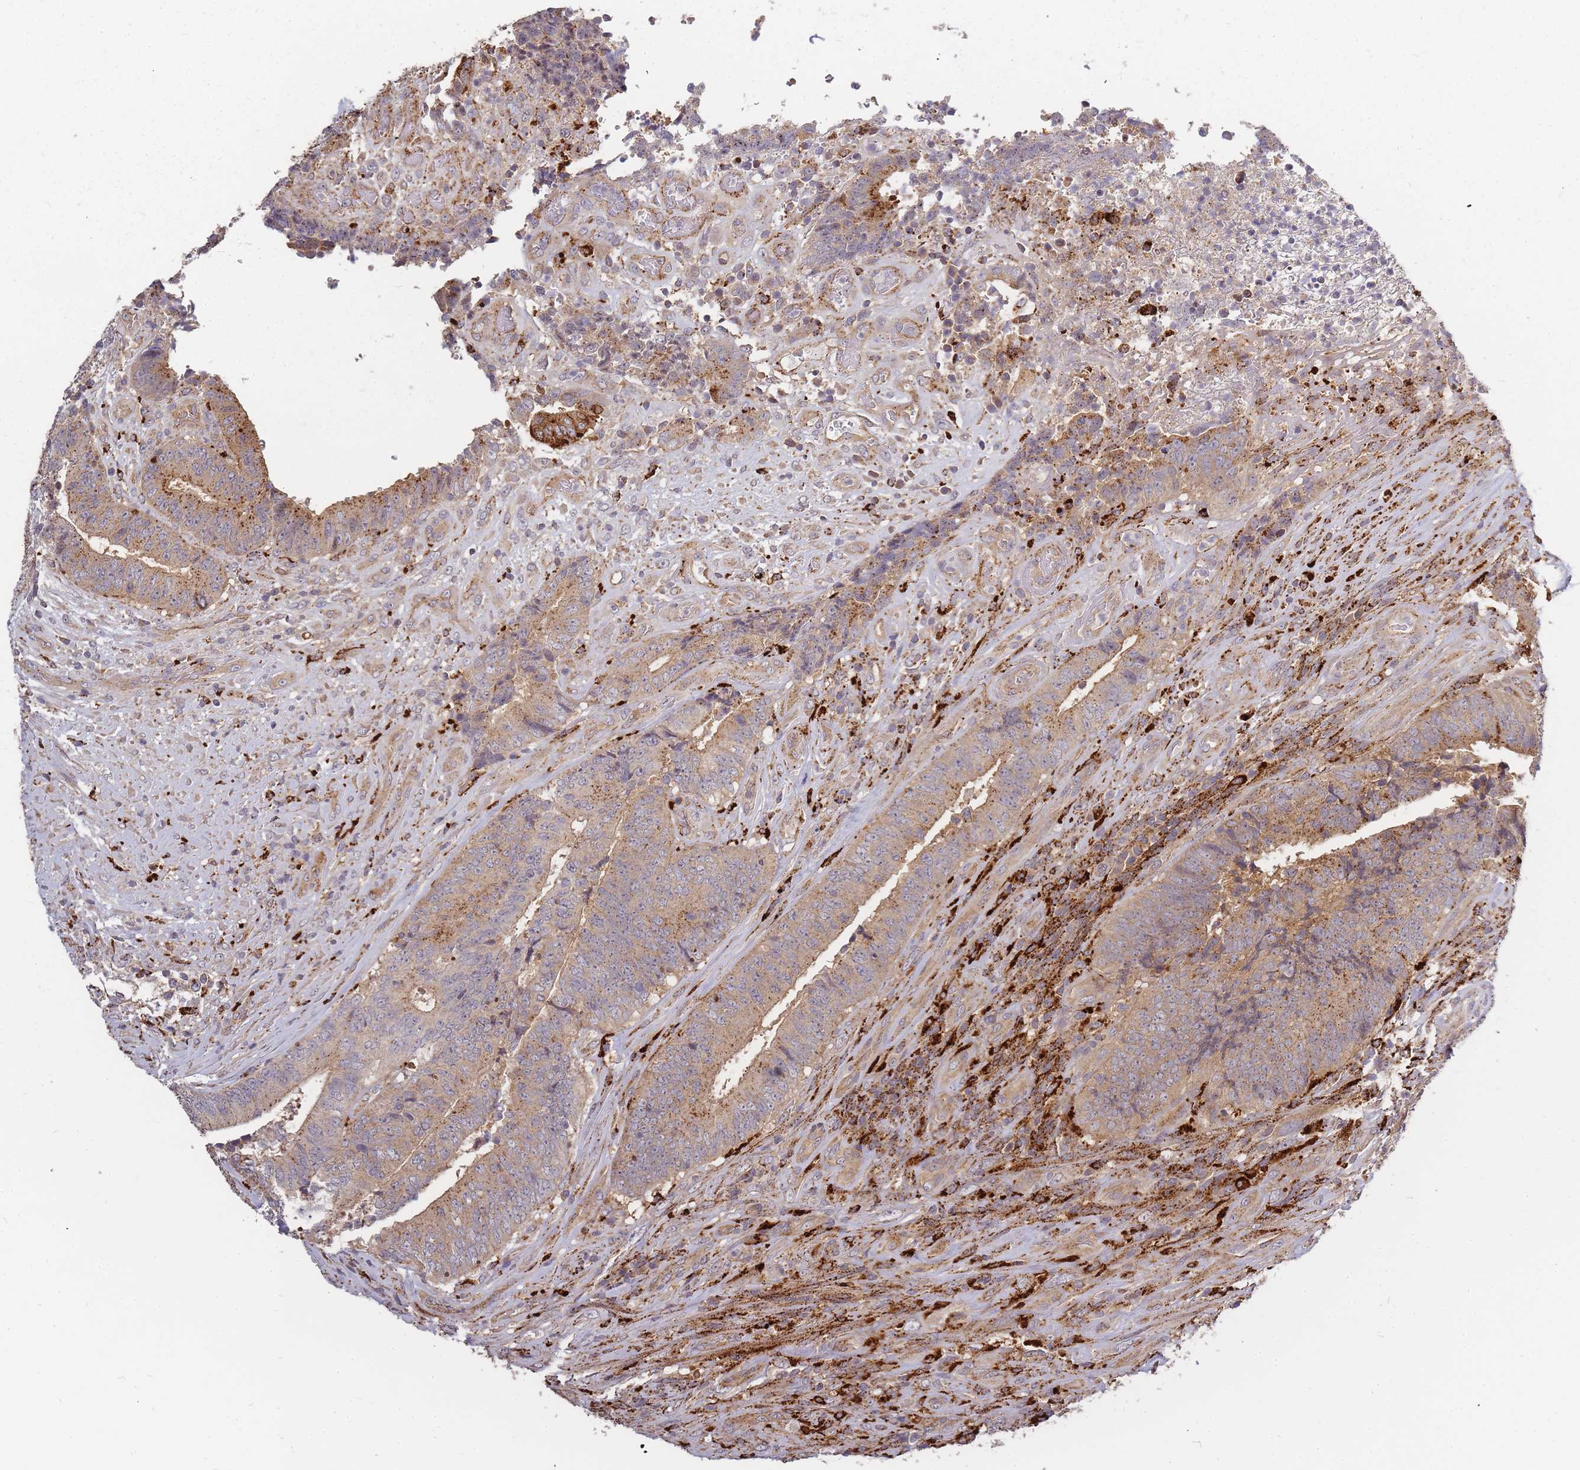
{"staining": {"intensity": "moderate", "quantity": ">75%", "location": "cytoplasmic/membranous"}, "tissue": "colorectal cancer", "cell_type": "Tumor cells", "image_type": "cancer", "snomed": [{"axis": "morphology", "description": "Adenocarcinoma, NOS"}, {"axis": "topography", "description": "Rectum"}], "caption": "Immunohistochemical staining of human colorectal cancer displays moderate cytoplasmic/membranous protein positivity in approximately >75% of tumor cells.", "gene": "ATG5", "patient": {"sex": "male", "age": 72}}